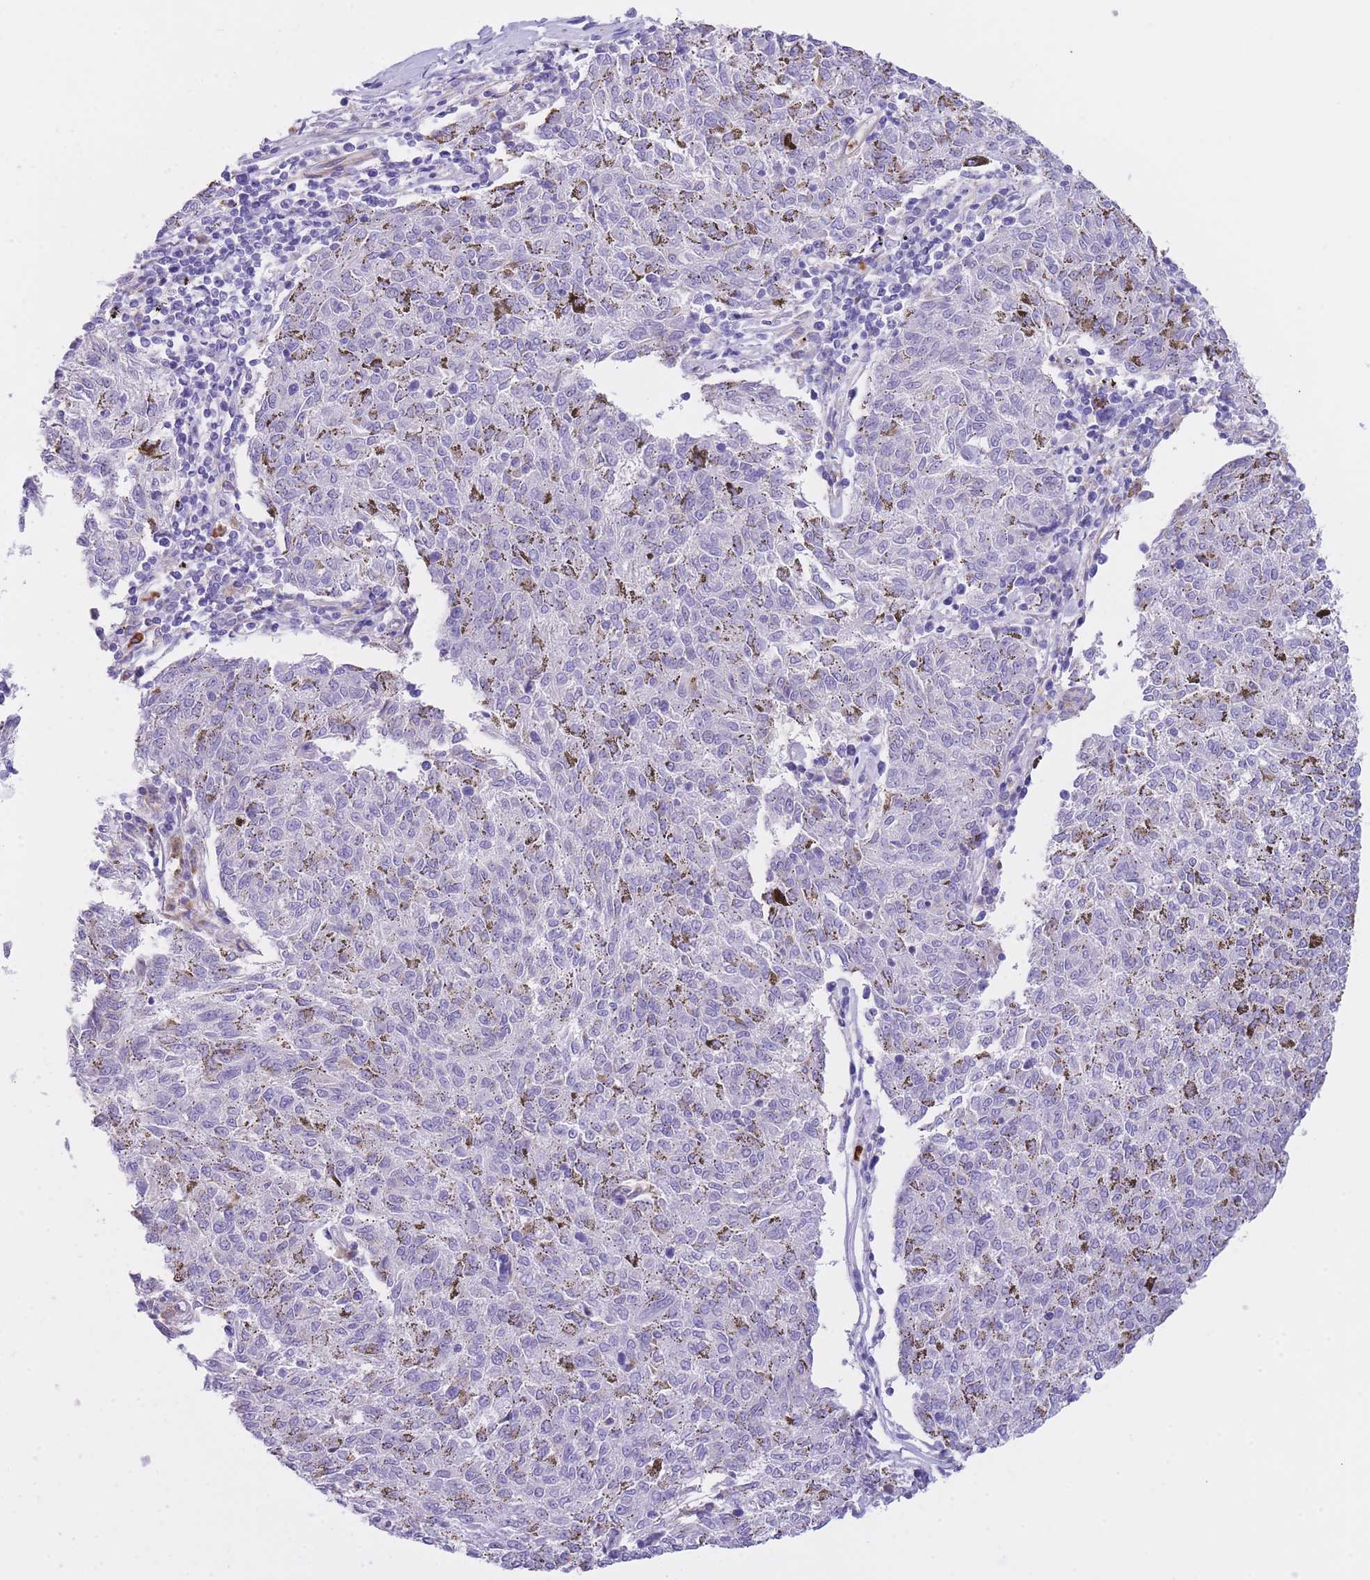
{"staining": {"intensity": "negative", "quantity": "none", "location": "none"}, "tissue": "melanoma", "cell_type": "Tumor cells", "image_type": "cancer", "snomed": [{"axis": "morphology", "description": "Malignant melanoma, NOS"}, {"axis": "topography", "description": "Skin"}], "caption": "DAB (3,3'-diaminobenzidine) immunohistochemical staining of human melanoma exhibits no significant staining in tumor cells.", "gene": "PLBD1", "patient": {"sex": "female", "age": 72}}